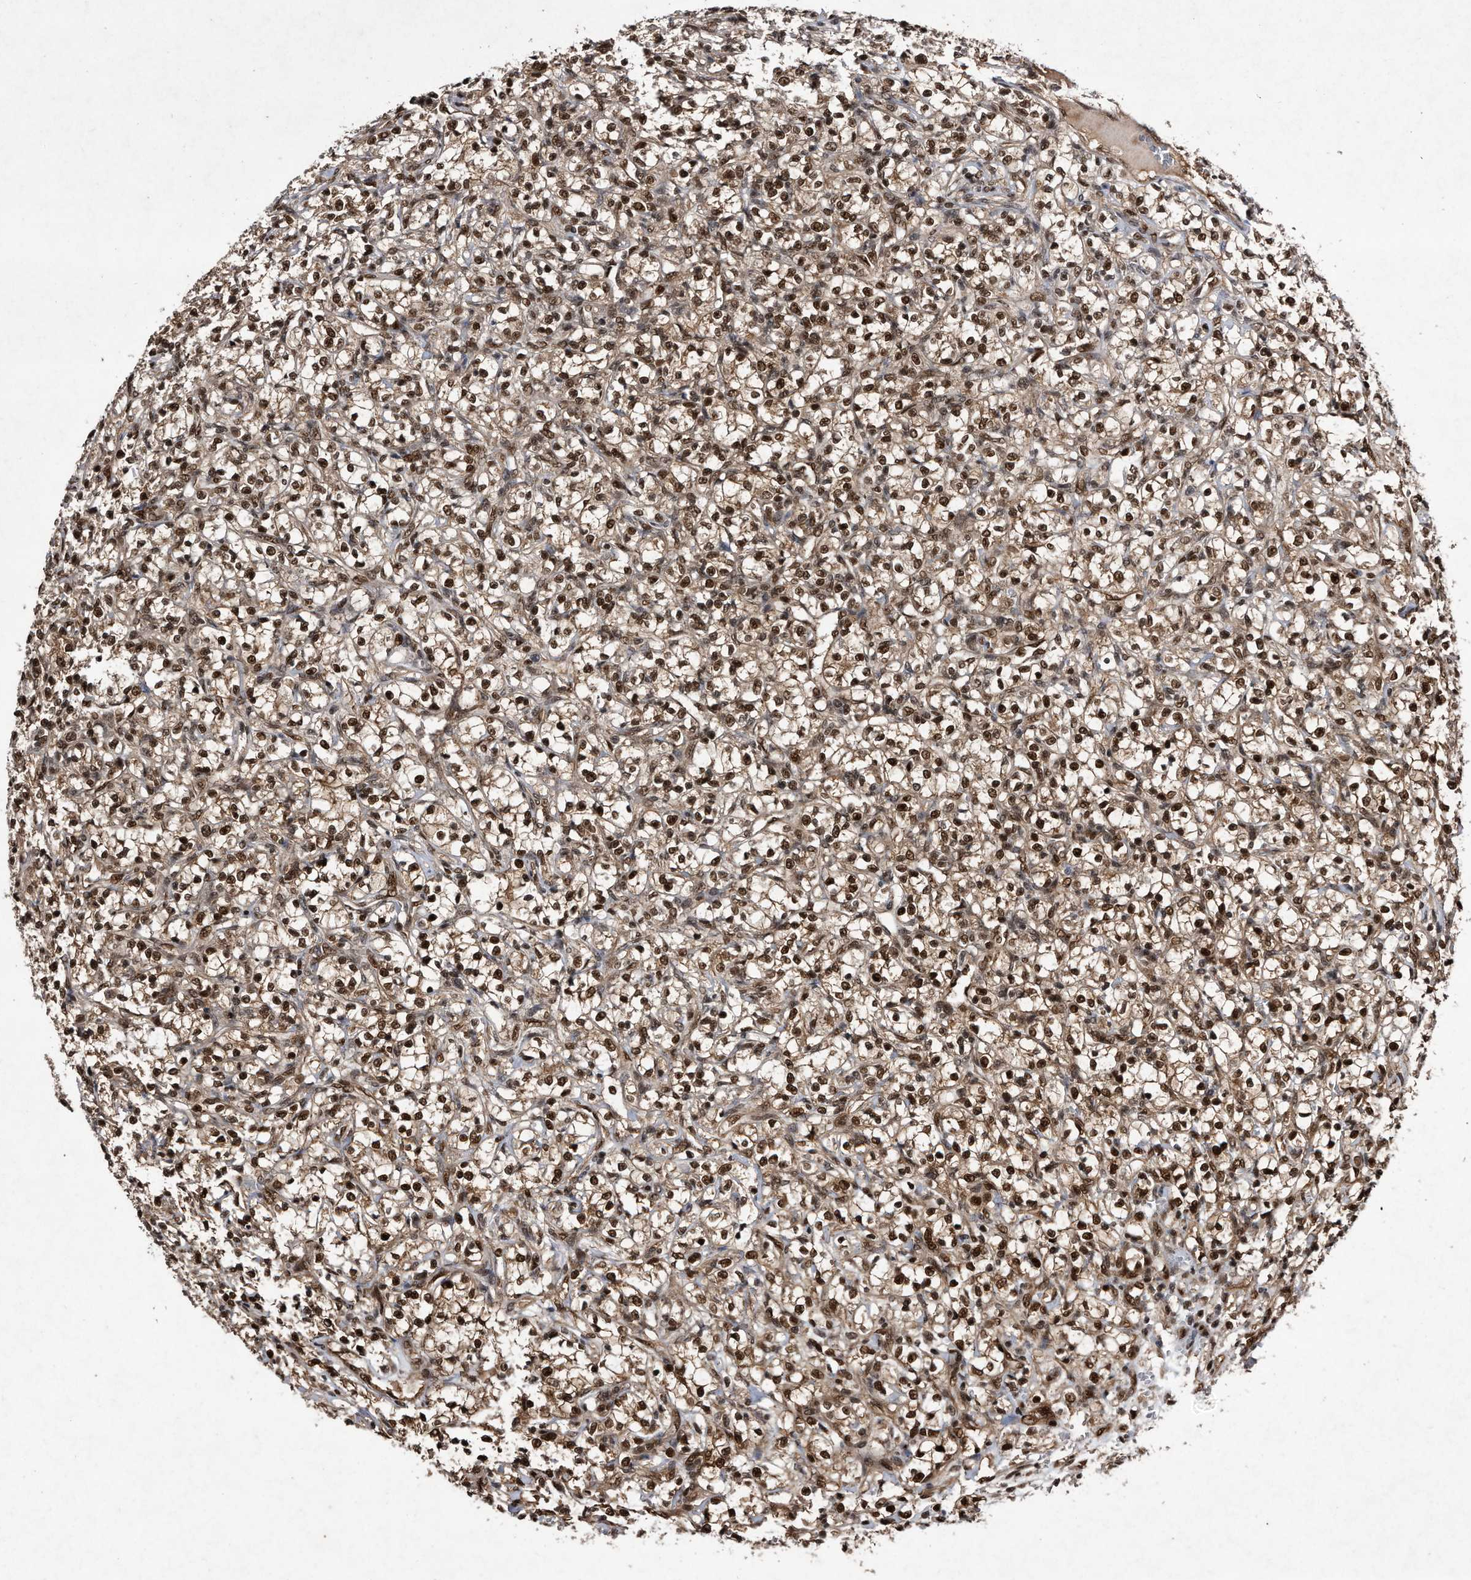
{"staining": {"intensity": "moderate", "quantity": ">75%", "location": "cytoplasmic/membranous,nuclear"}, "tissue": "renal cancer", "cell_type": "Tumor cells", "image_type": "cancer", "snomed": [{"axis": "morphology", "description": "Adenocarcinoma, NOS"}, {"axis": "topography", "description": "Kidney"}], "caption": "A high-resolution micrograph shows IHC staining of renal cancer, which shows moderate cytoplasmic/membranous and nuclear positivity in about >75% of tumor cells.", "gene": "RAD23B", "patient": {"sex": "female", "age": 69}}